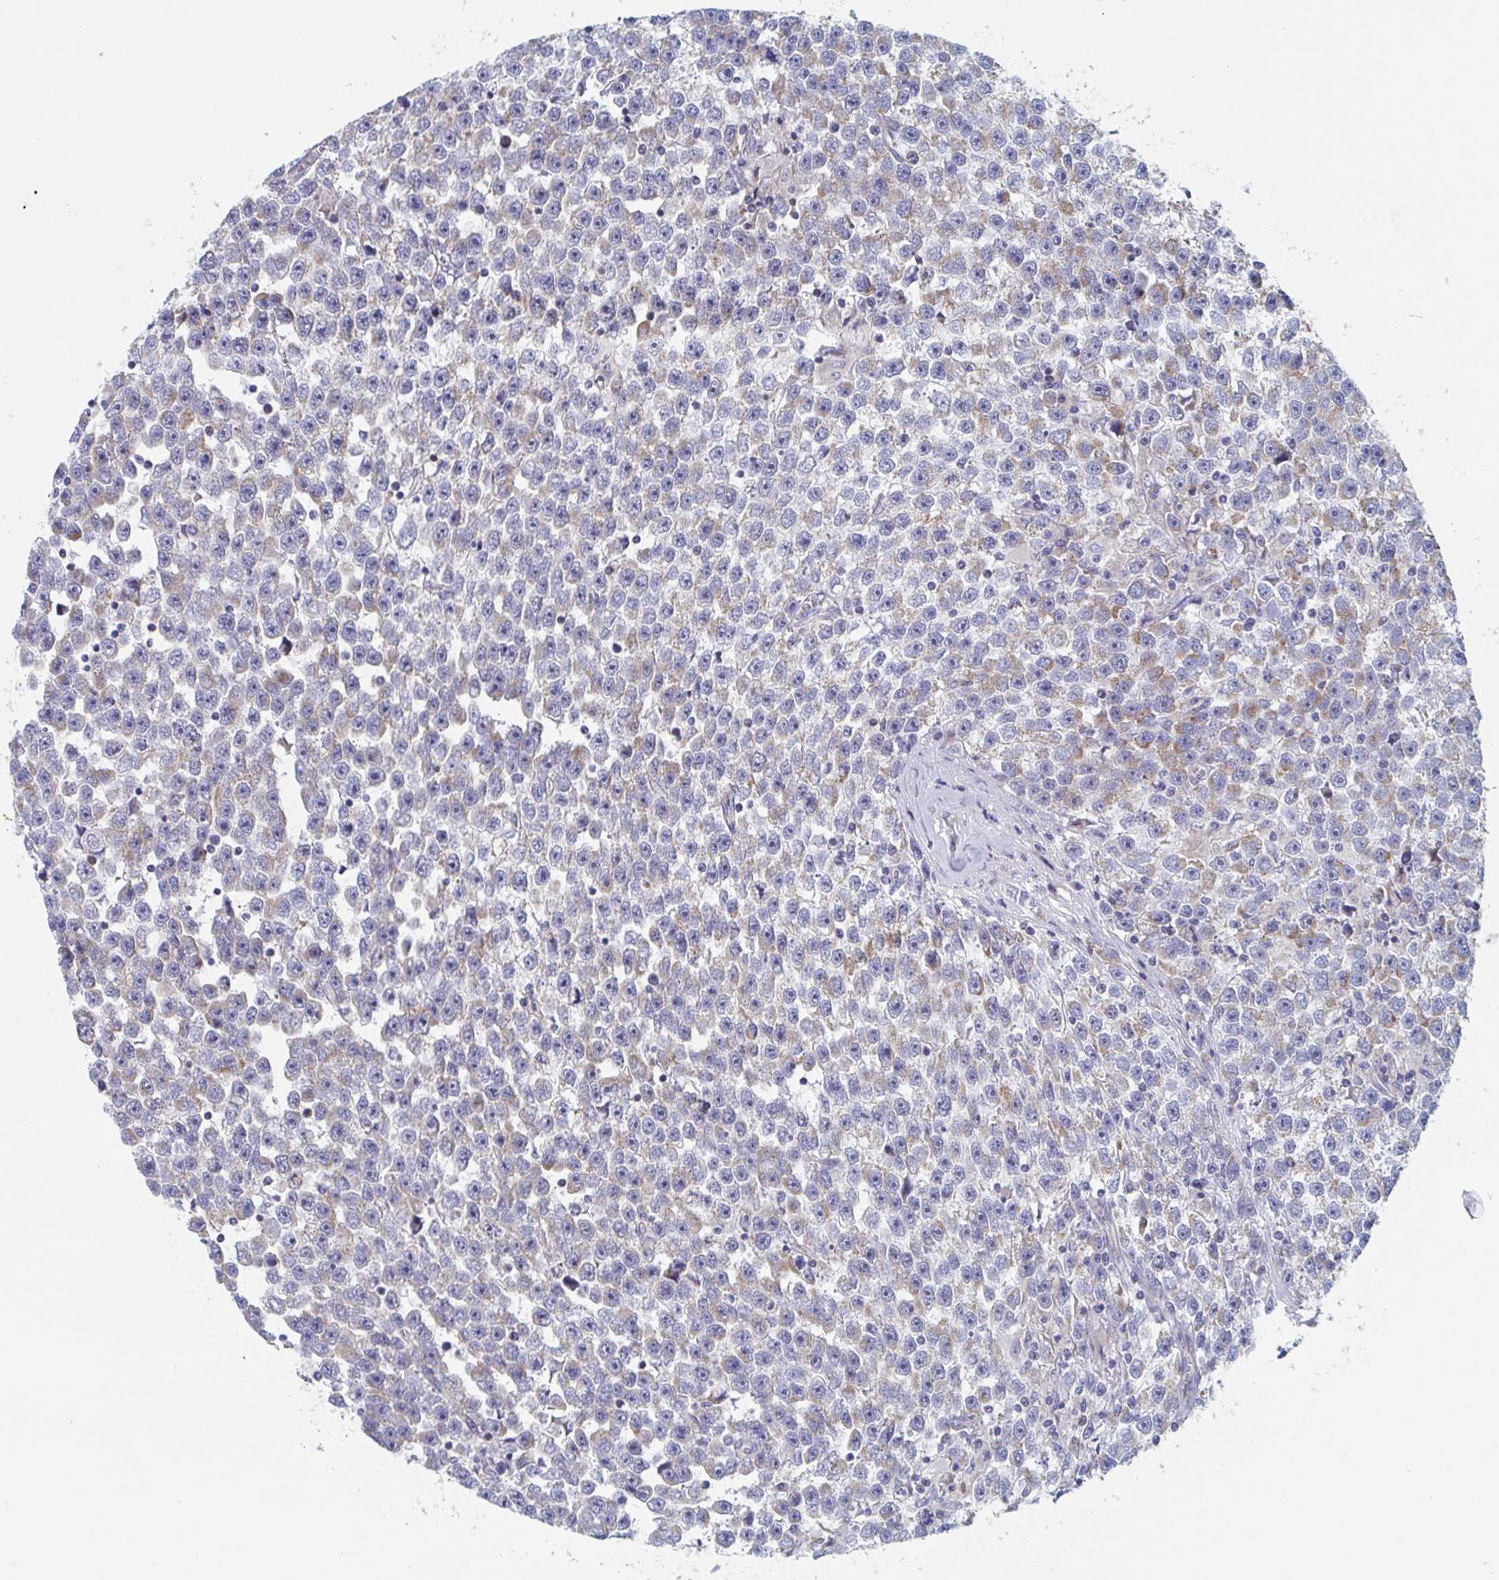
{"staining": {"intensity": "moderate", "quantity": "25%-75%", "location": "cytoplasmic/membranous"}, "tissue": "testis cancer", "cell_type": "Tumor cells", "image_type": "cancer", "snomed": [{"axis": "morphology", "description": "Seminoma, NOS"}, {"axis": "topography", "description": "Testis"}], "caption": "Testis cancer stained for a protein (brown) exhibits moderate cytoplasmic/membranous positive expression in about 25%-75% of tumor cells.", "gene": "MRPL53", "patient": {"sex": "male", "age": 31}}